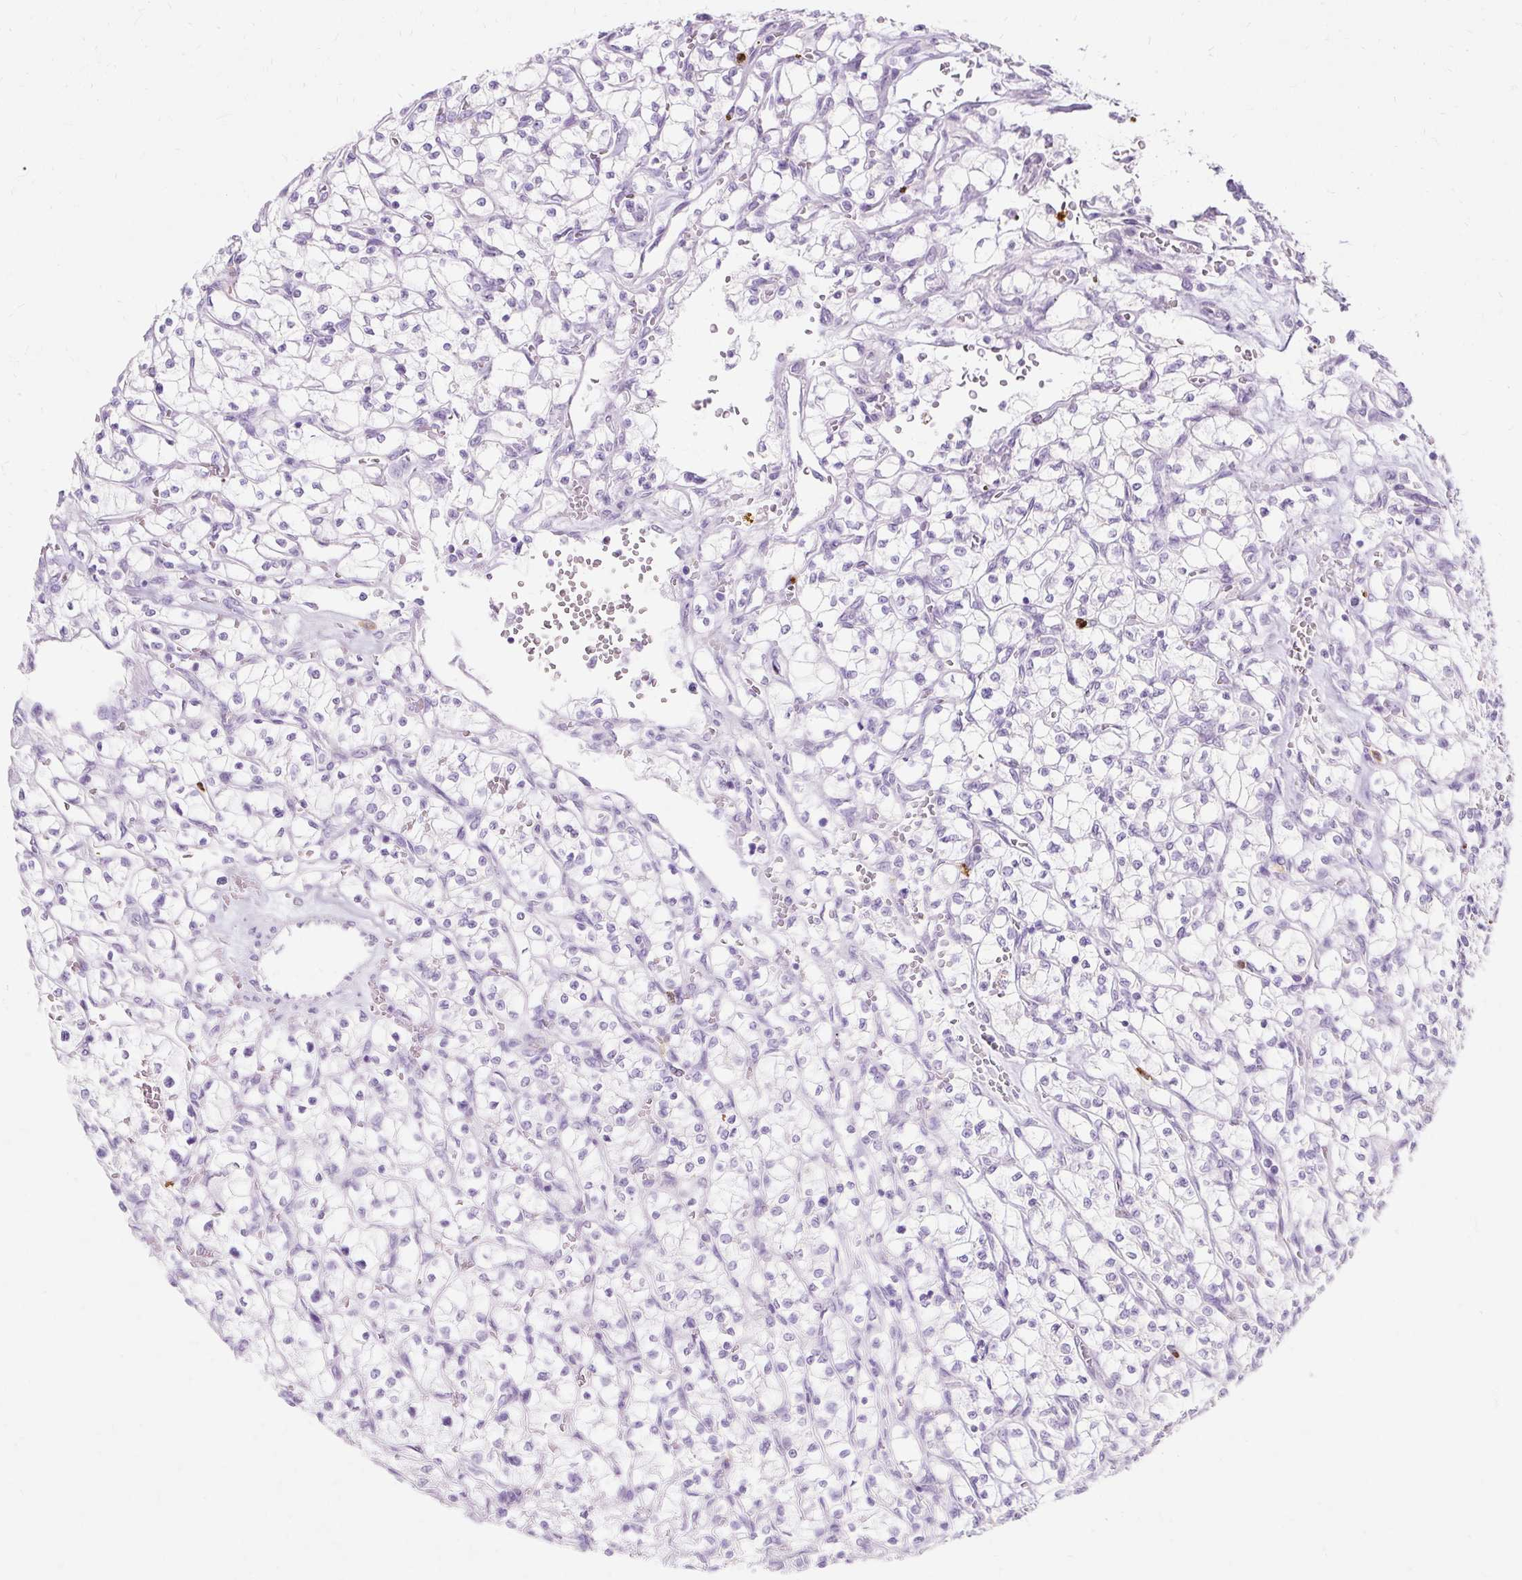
{"staining": {"intensity": "negative", "quantity": "none", "location": "none"}, "tissue": "renal cancer", "cell_type": "Tumor cells", "image_type": "cancer", "snomed": [{"axis": "morphology", "description": "Adenocarcinoma, NOS"}, {"axis": "topography", "description": "Kidney"}], "caption": "An IHC histopathology image of renal adenocarcinoma is shown. There is no staining in tumor cells of renal adenocarcinoma.", "gene": "DEFA1", "patient": {"sex": "female", "age": 64}}